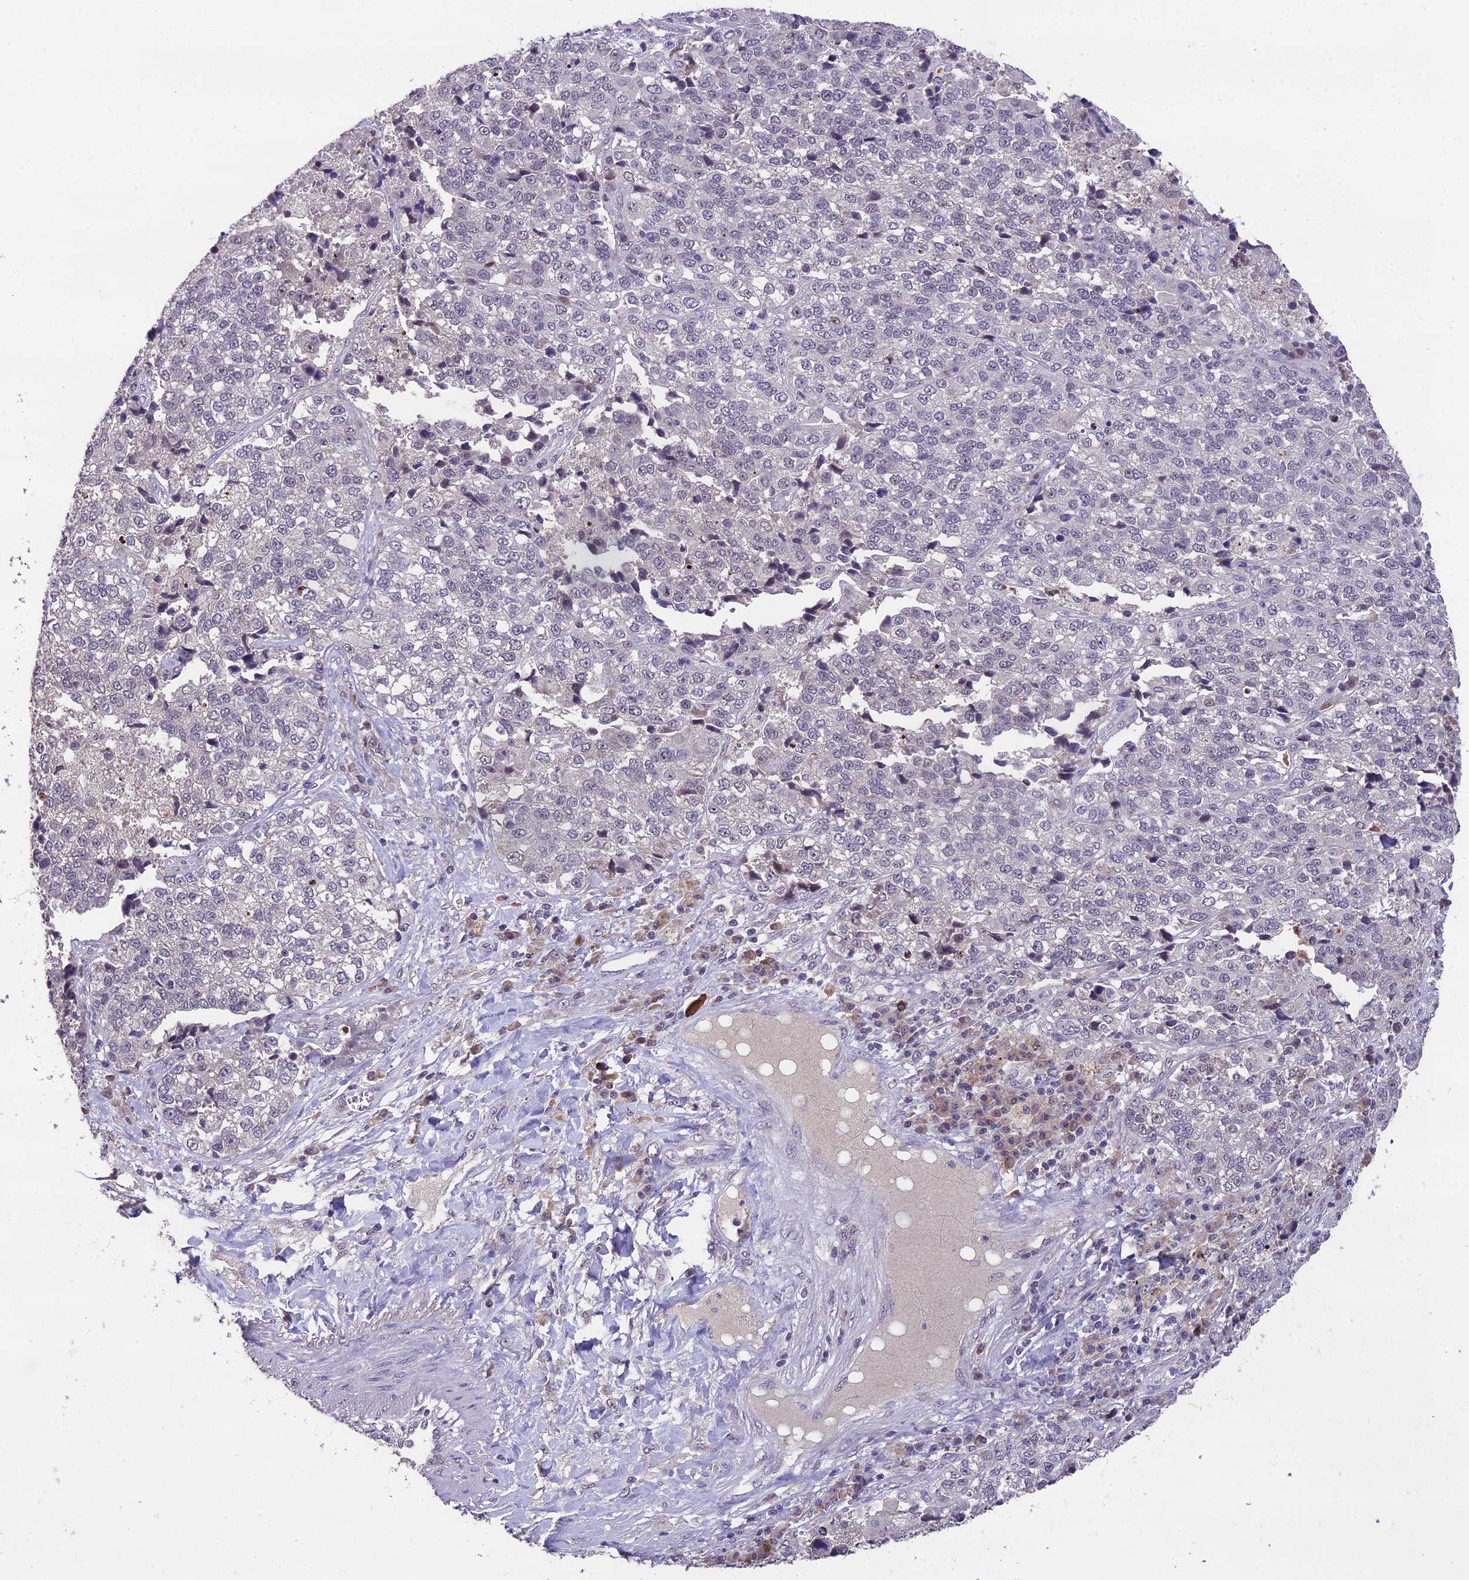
{"staining": {"intensity": "negative", "quantity": "none", "location": "none"}, "tissue": "lung cancer", "cell_type": "Tumor cells", "image_type": "cancer", "snomed": [{"axis": "morphology", "description": "Adenocarcinoma, NOS"}, {"axis": "topography", "description": "Lung"}], "caption": "A histopathology image of lung cancer (adenocarcinoma) stained for a protein reveals no brown staining in tumor cells.", "gene": "ZNF333", "patient": {"sex": "male", "age": 49}}